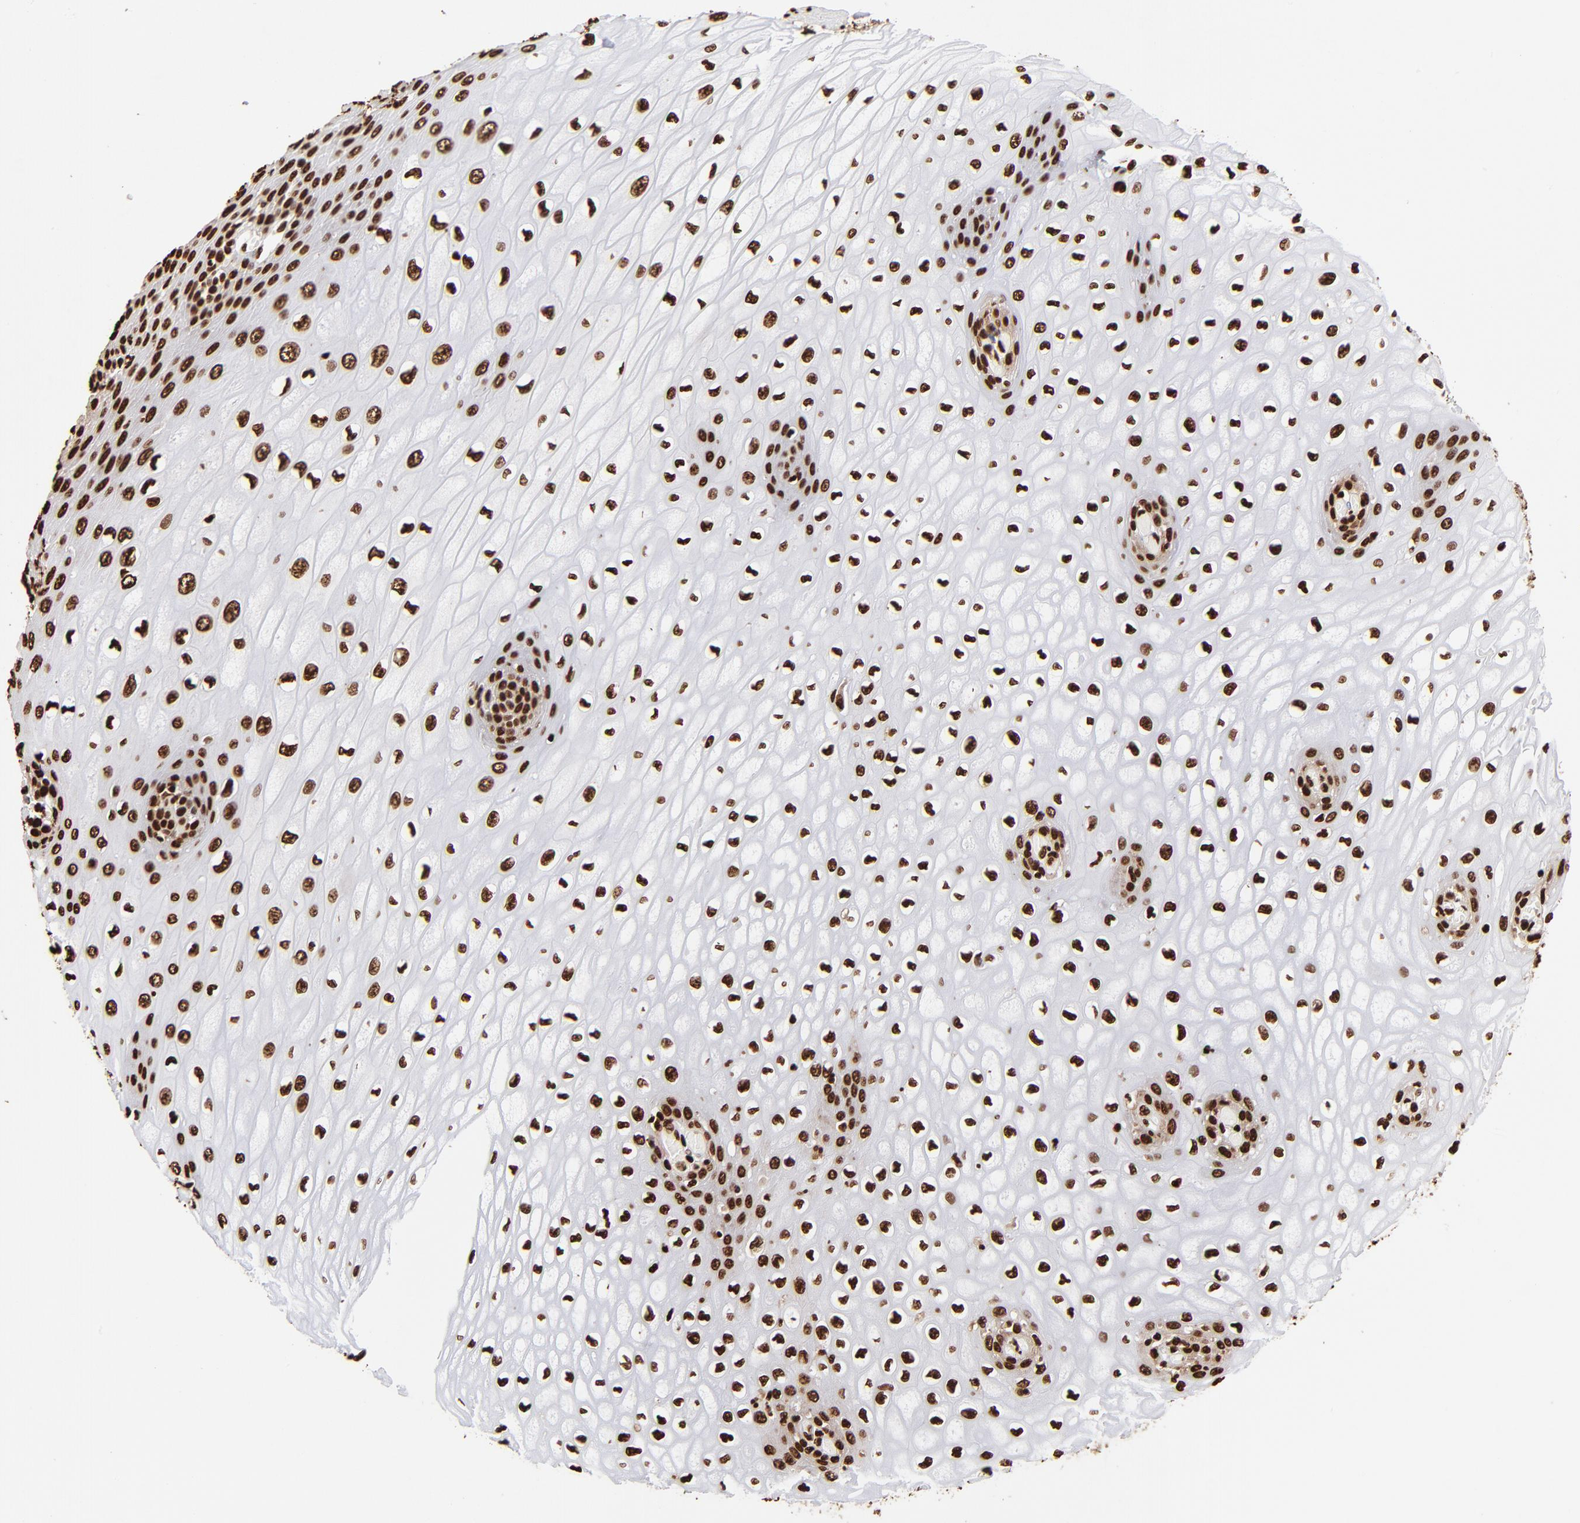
{"staining": {"intensity": "strong", "quantity": ">75%", "location": "nuclear"}, "tissue": "esophagus", "cell_type": "Squamous epithelial cells", "image_type": "normal", "snomed": [{"axis": "morphology", "description": "Normal tissue, NOS"}, {"axis": "topography", "description": "Esophagus"}], "caption": "Unremarkable esophagus demonstrates strong nuclear expression in about >75% of squamous epithelial cells, visualized by immunohistochemistry.", "gene": "ZNF544", "patient": {"sex": "male", "age": 65}}